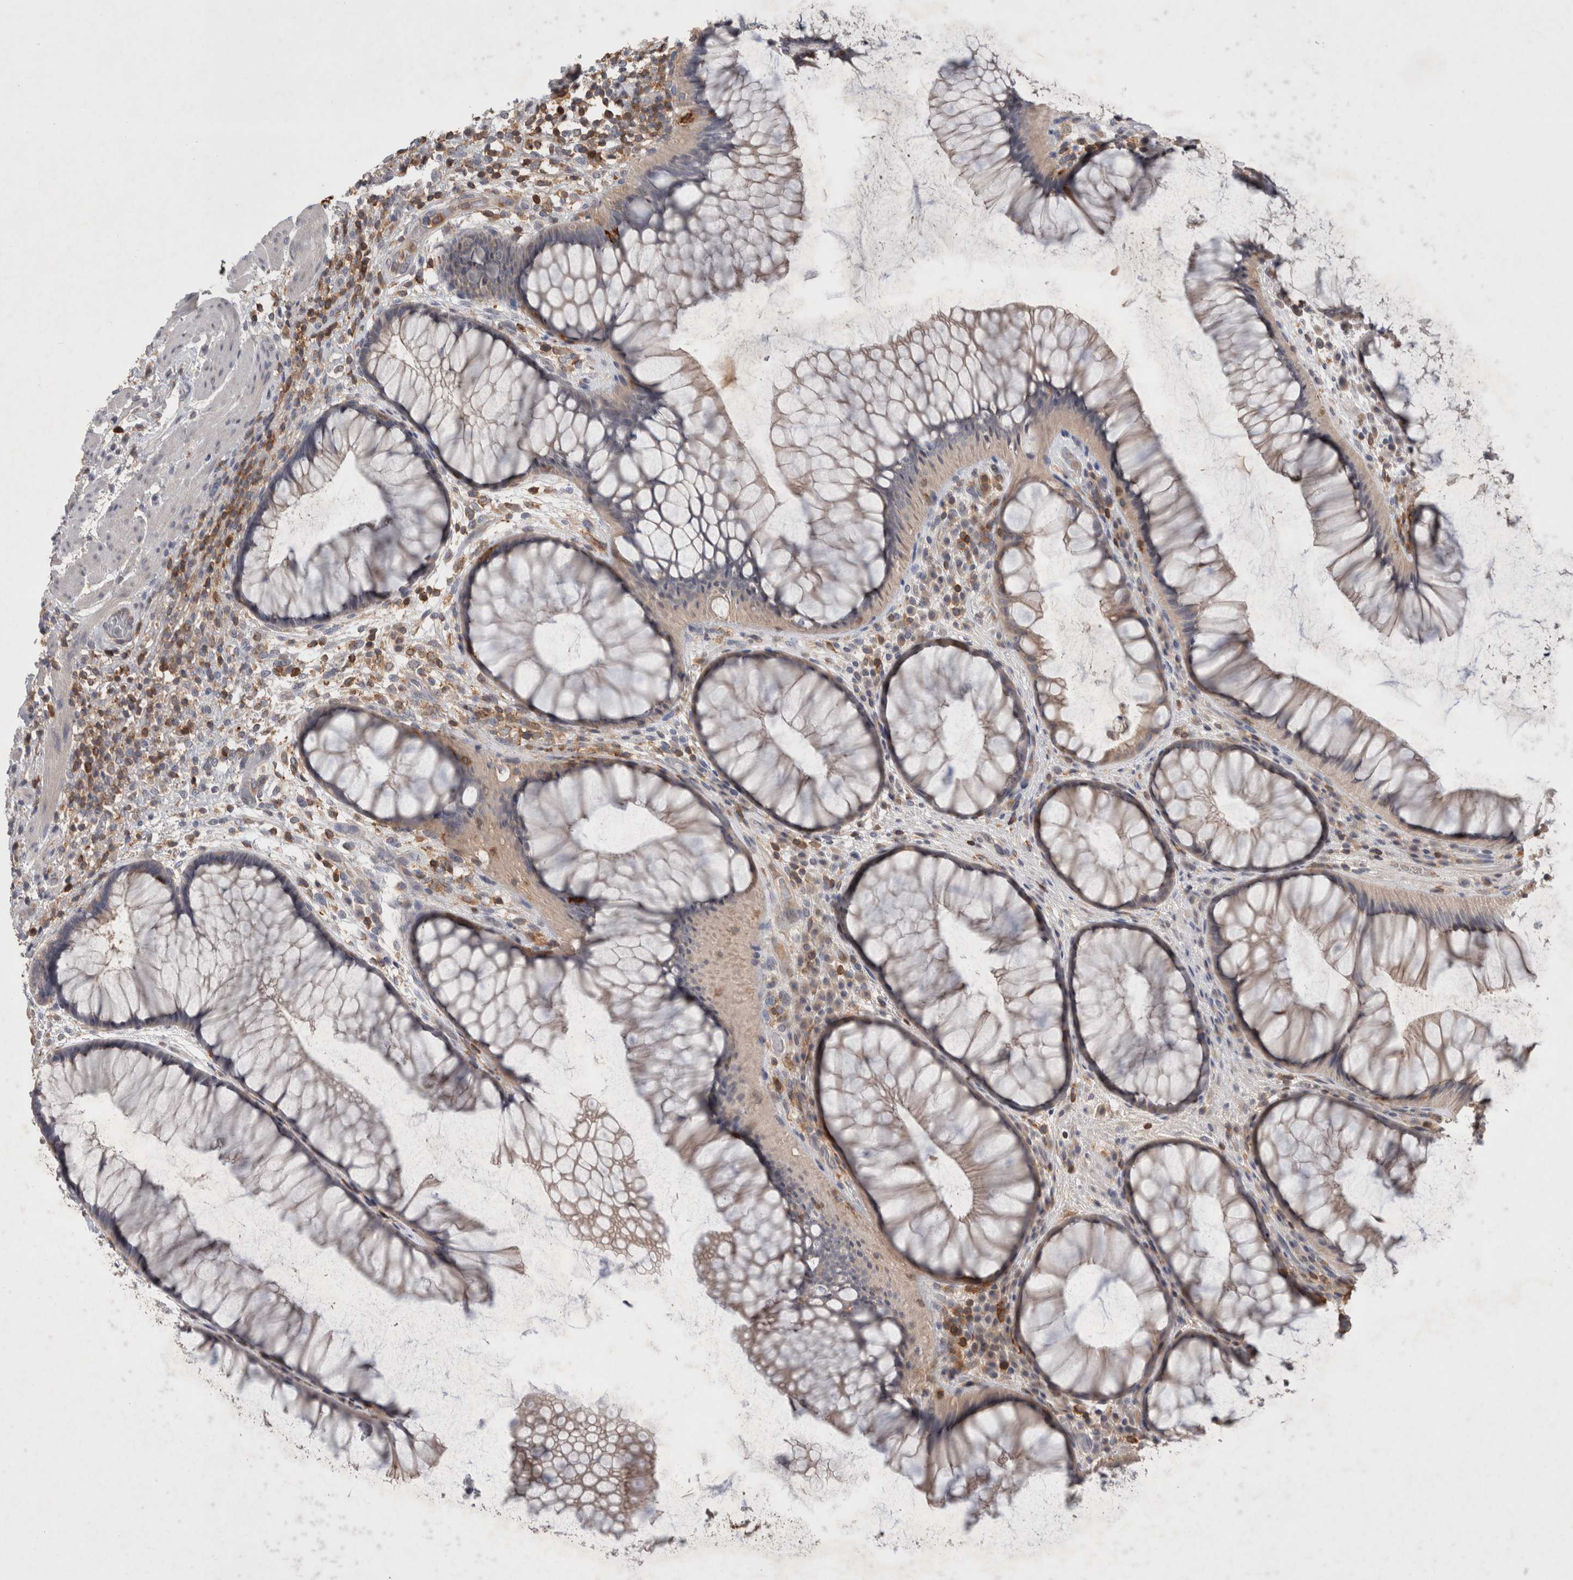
{"staining": {"intensity": "weak", "quantity": "25%-75%", "location": "cytoplasmic/membranous"}, "tissue": "rectum", "cell_type": "Glandular cells", "image_type": "normal", "snomed": [{"axis": "morphology", "description": "Normal tissue, NOS"}, {"axis": "topography", "description": "Rectum"}], "caption": "The photomicrograph demonstrates immunohistochemical staining of benign rectum. There is weak cytoplasmic/membranous expression is present in about 25%-75% of glandular cells.", "gene": "GFRA2", "patient": {"sex": "male", "age": 51}}